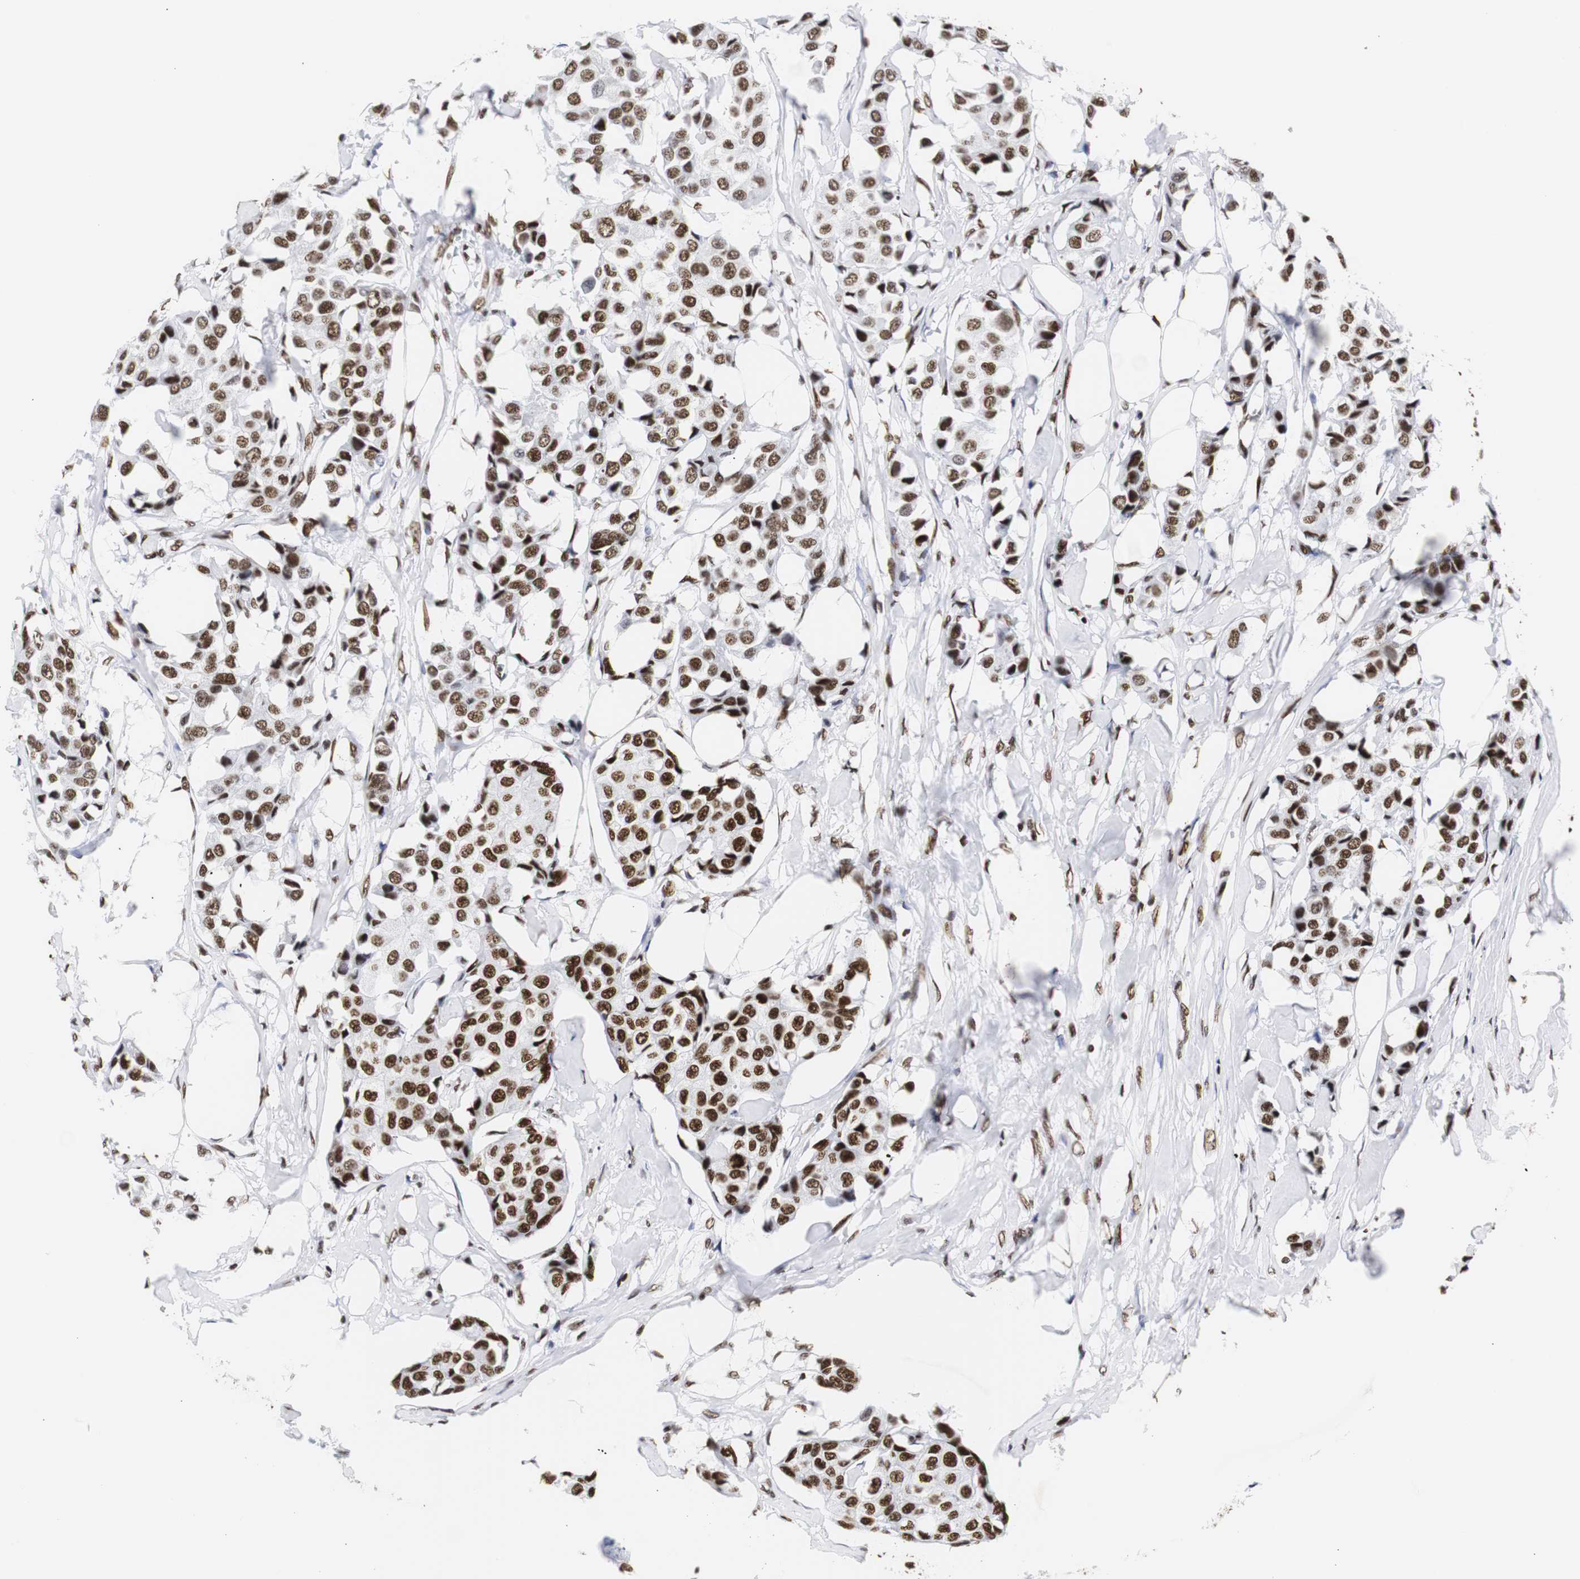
{"staining": {"intensity": "strong", "quantity": ">75%", "location": "nuclear"}, "tissue": "breast cancer", "cell_type": "Tumor cells", "image_type": "cancer", "snomed": [{"axis": "morphology", "description": "Duct carcinoma"}, {"axis": "topography", "description": "Breast"}], "caption": "Human intraductal carcinoma (breast) stained with a brown dye reveals strong nuclear positive positivity in approximately >75% of tumor cells.", "gene": "HNRNPH2", "patient": {"sex": "female", "age": 80}}